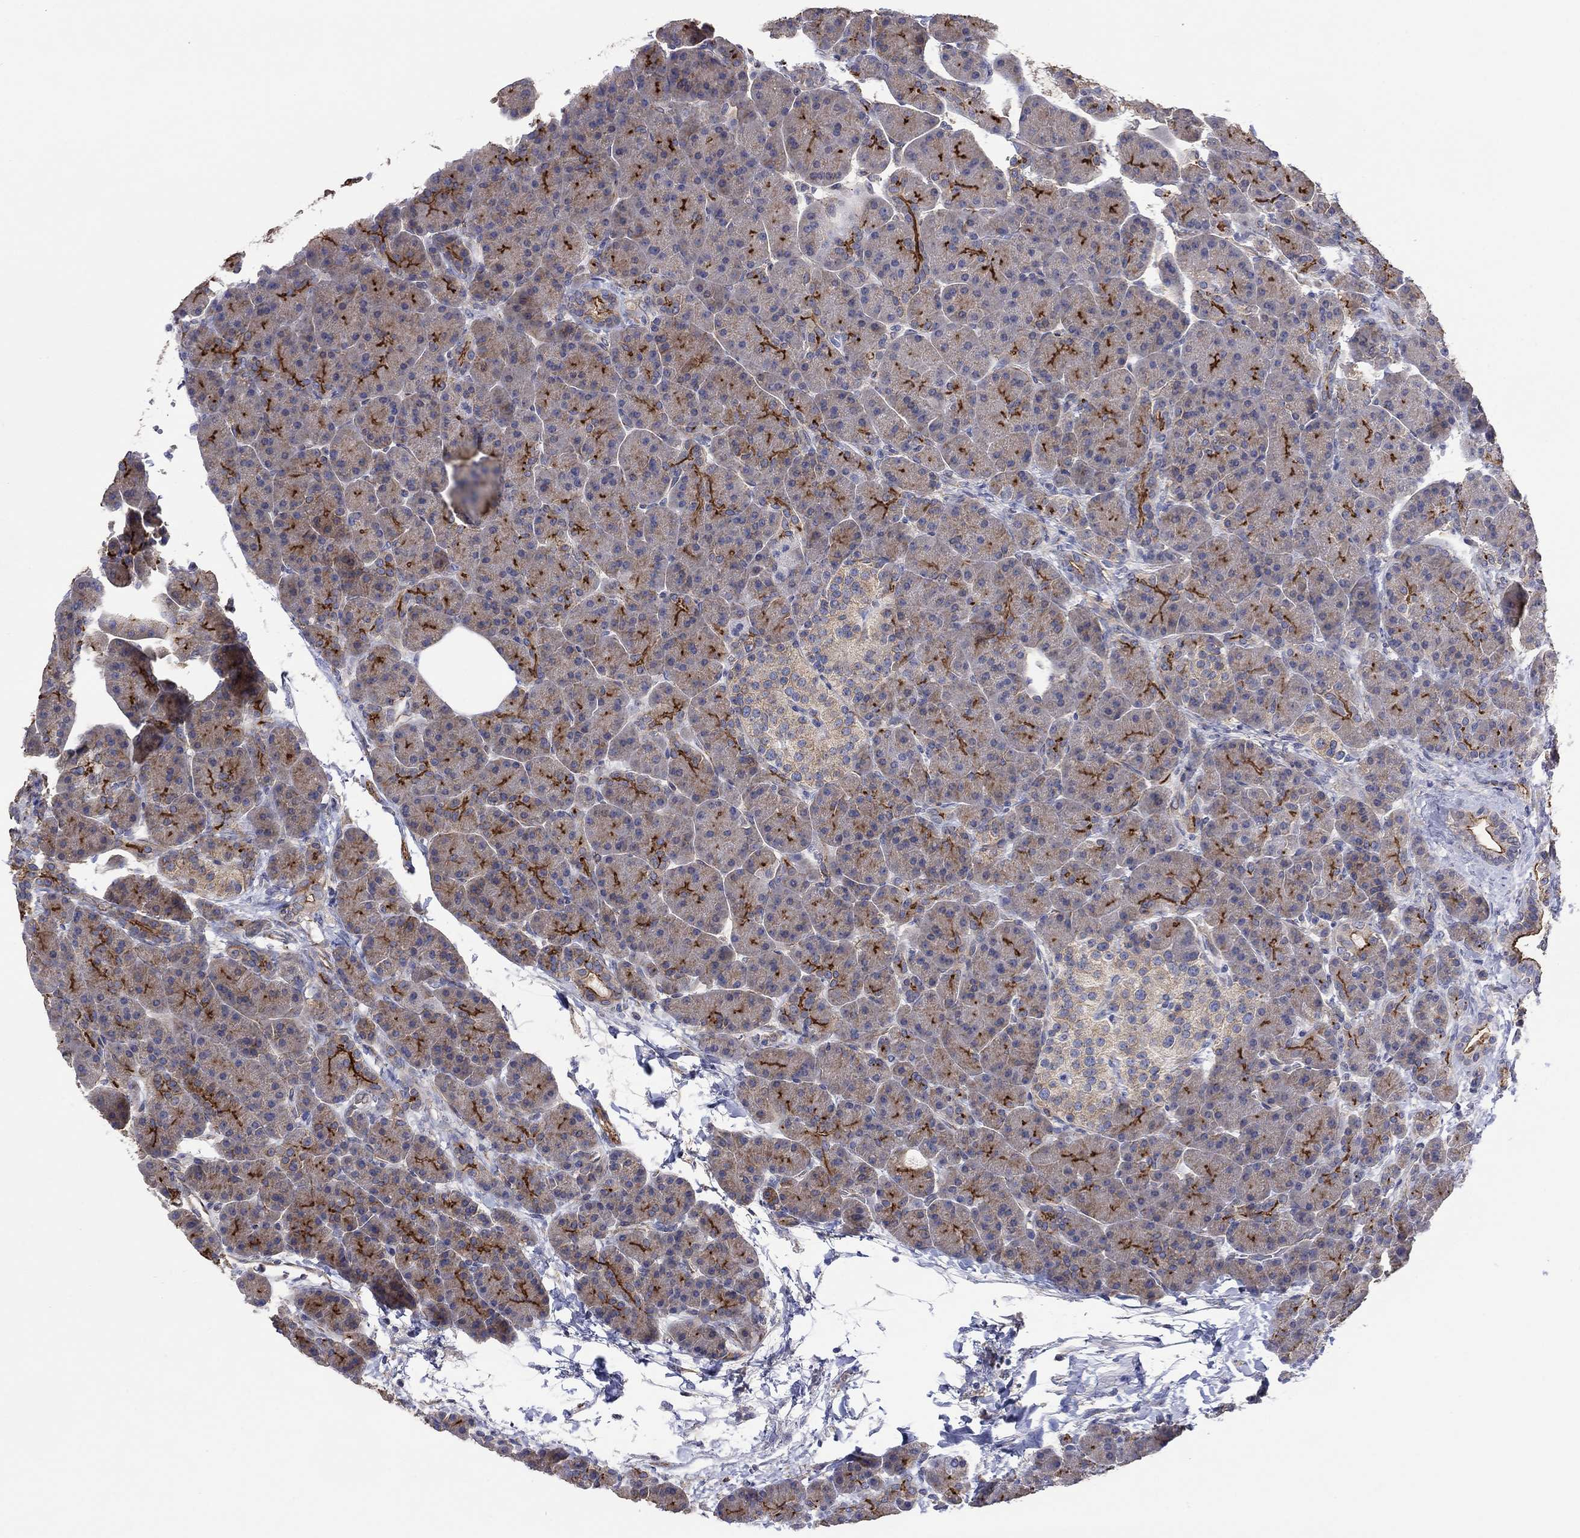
{"staining": {"intensity": "strong", "quantity": "<25%", "location": "cytoplasmic/membranous"}, "tissue": "pancreas", "cell_type": "Exocrine glandular cells", "image_type": "normal", "snomed": [{"axis": "morphology", "description": "Normal tissue, NOS"}, {"axis": "topography", "description": "Pancreas"}], "caption": "A high-resolution histopathology image shows IHC staining of unremarkable pancreas, which exhibits strong cytoplasmic/membranous staining in about <25% of exocrine glandular cells.", "gene": "TPRN", "patient": {"sex": "female", "age": 63}}